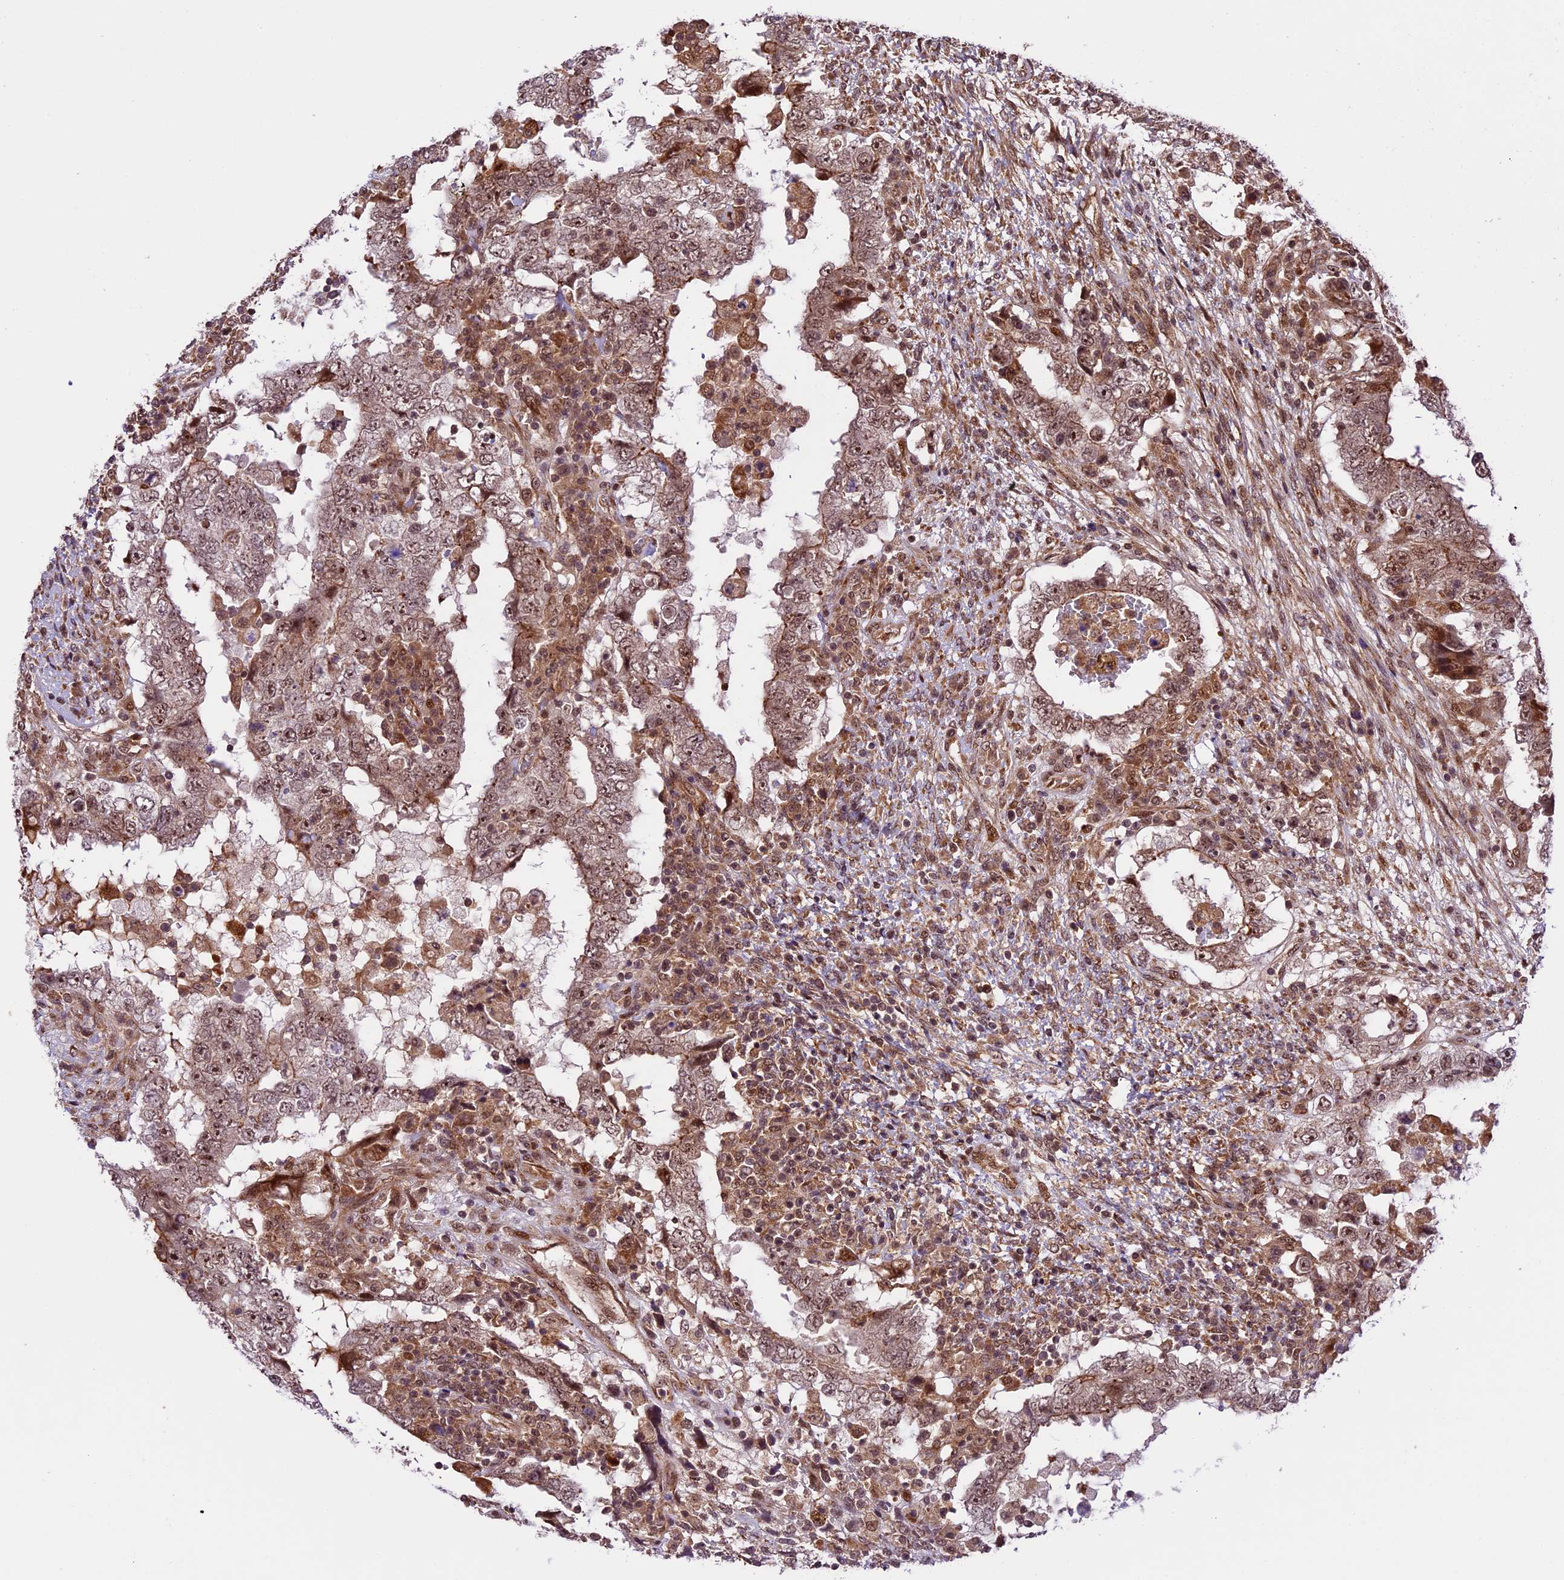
{"staining": {"intensity": "moderate", "quantity": ">75%", "location": "cytoplasmic/membranous,nuclear"}, "tissue": "testis cancer", "cell_type": "Tumor cells", "image_type": "cancer", "snomed": [{"axis": "morphology", "description": "Carcinoma, Embryonal, NOS"}, {"axis": "topography", "description": "Testis"}], "caption": "Protein staining of embryonal carcinoma (testis) tissue displays moderate cytoplasmic/membranous and nuclear staining in approximately >75% of tumor cells.", "gene": "DHX38", "patient": {"sex": "male", "age": 26}}